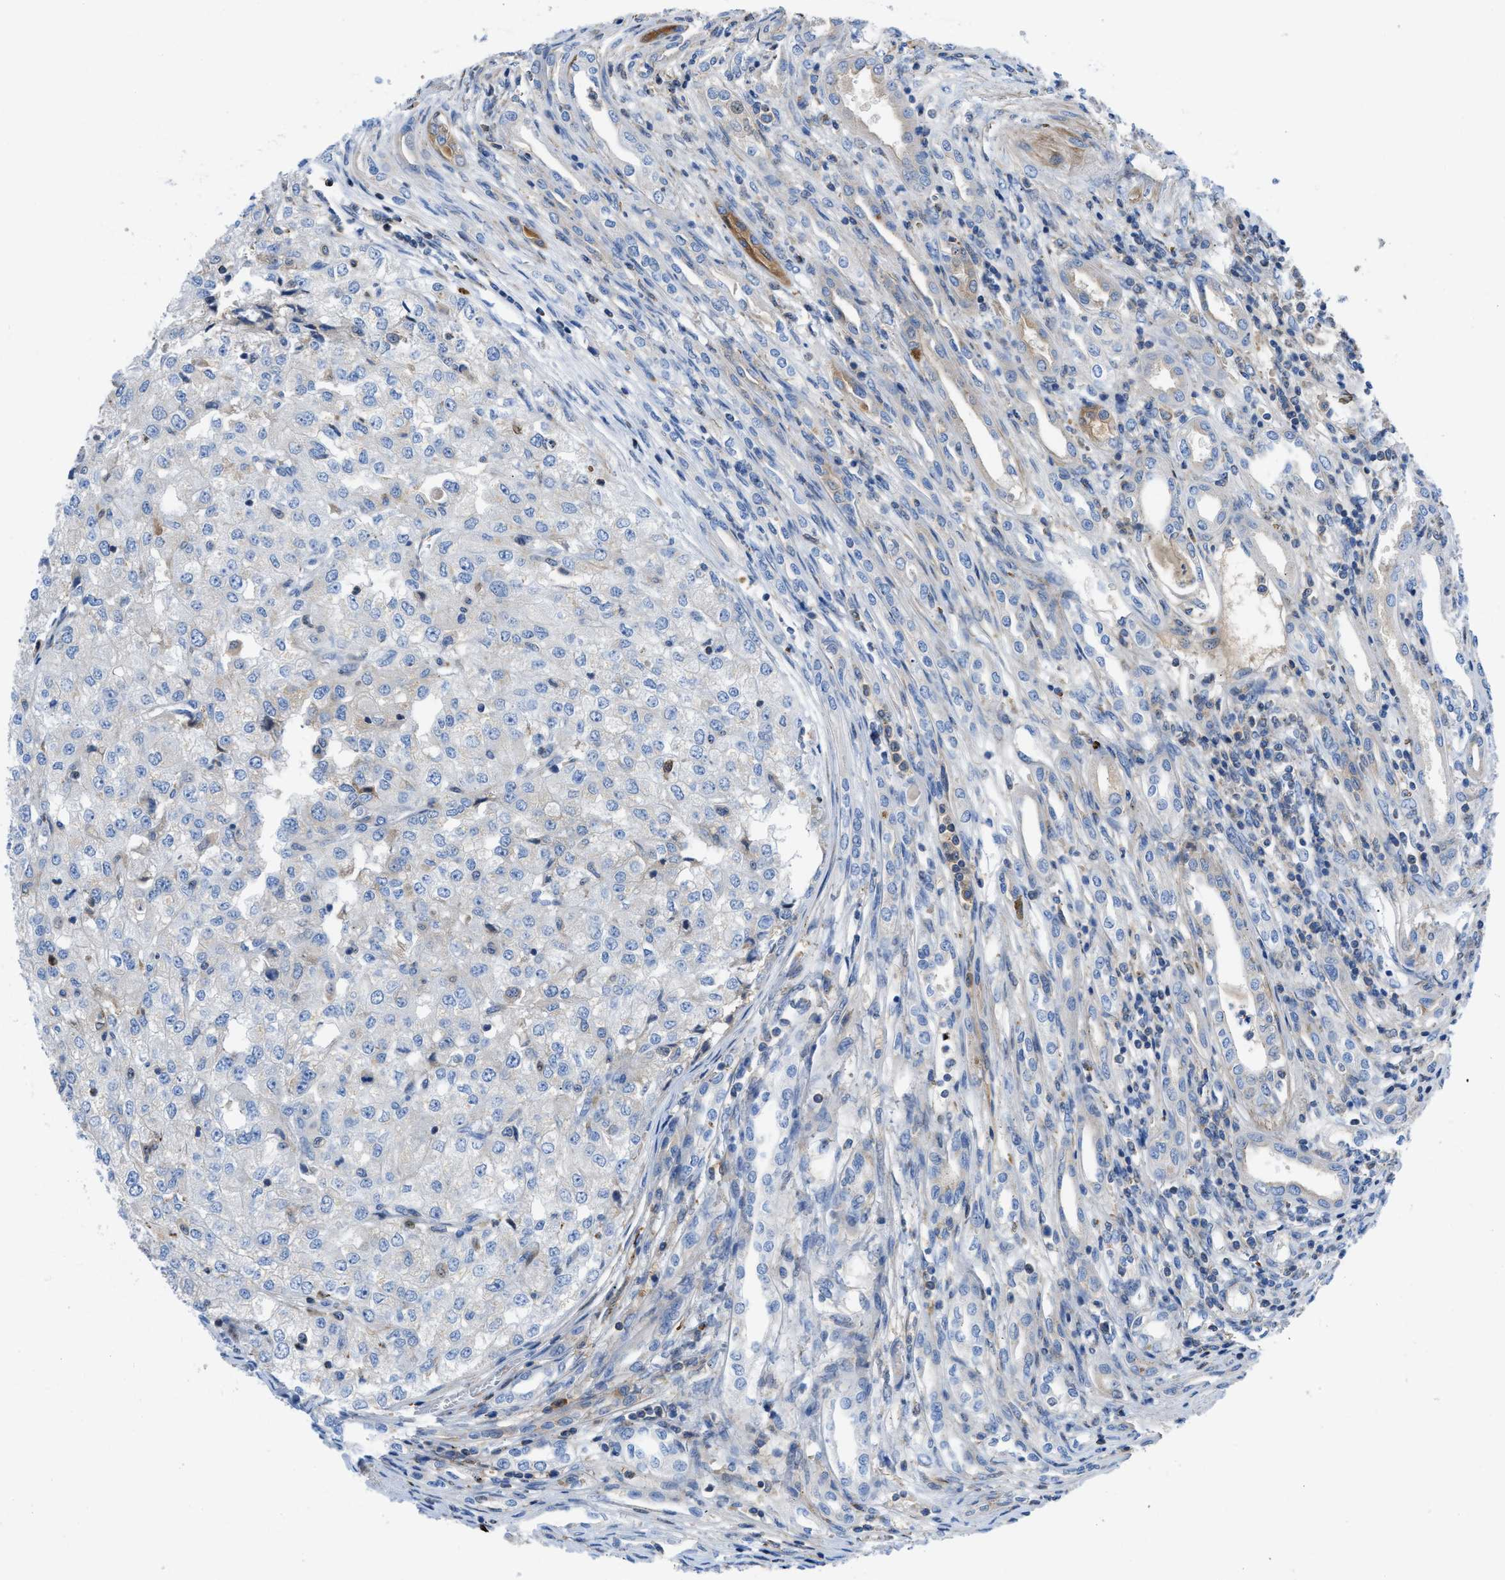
{"staining": {"intensity": "negative", "quantity": "none", "location": "none"}, "tissue": "renal cancer", "cell_type": "Tumor cells", "image_type": "cancer", "snomed": [{"axis": "morphology", "description": "Adenocarcinoma, NOS"}, {"axis": "topography", "description": "Kidney"}], "caption": "Protein analysis of adenocarcinoma (renal) demonstrates no significant positivity in tumor cells.", "gene": "ATP6V0D1", "patient": {"sex": "female", "age": 54}}